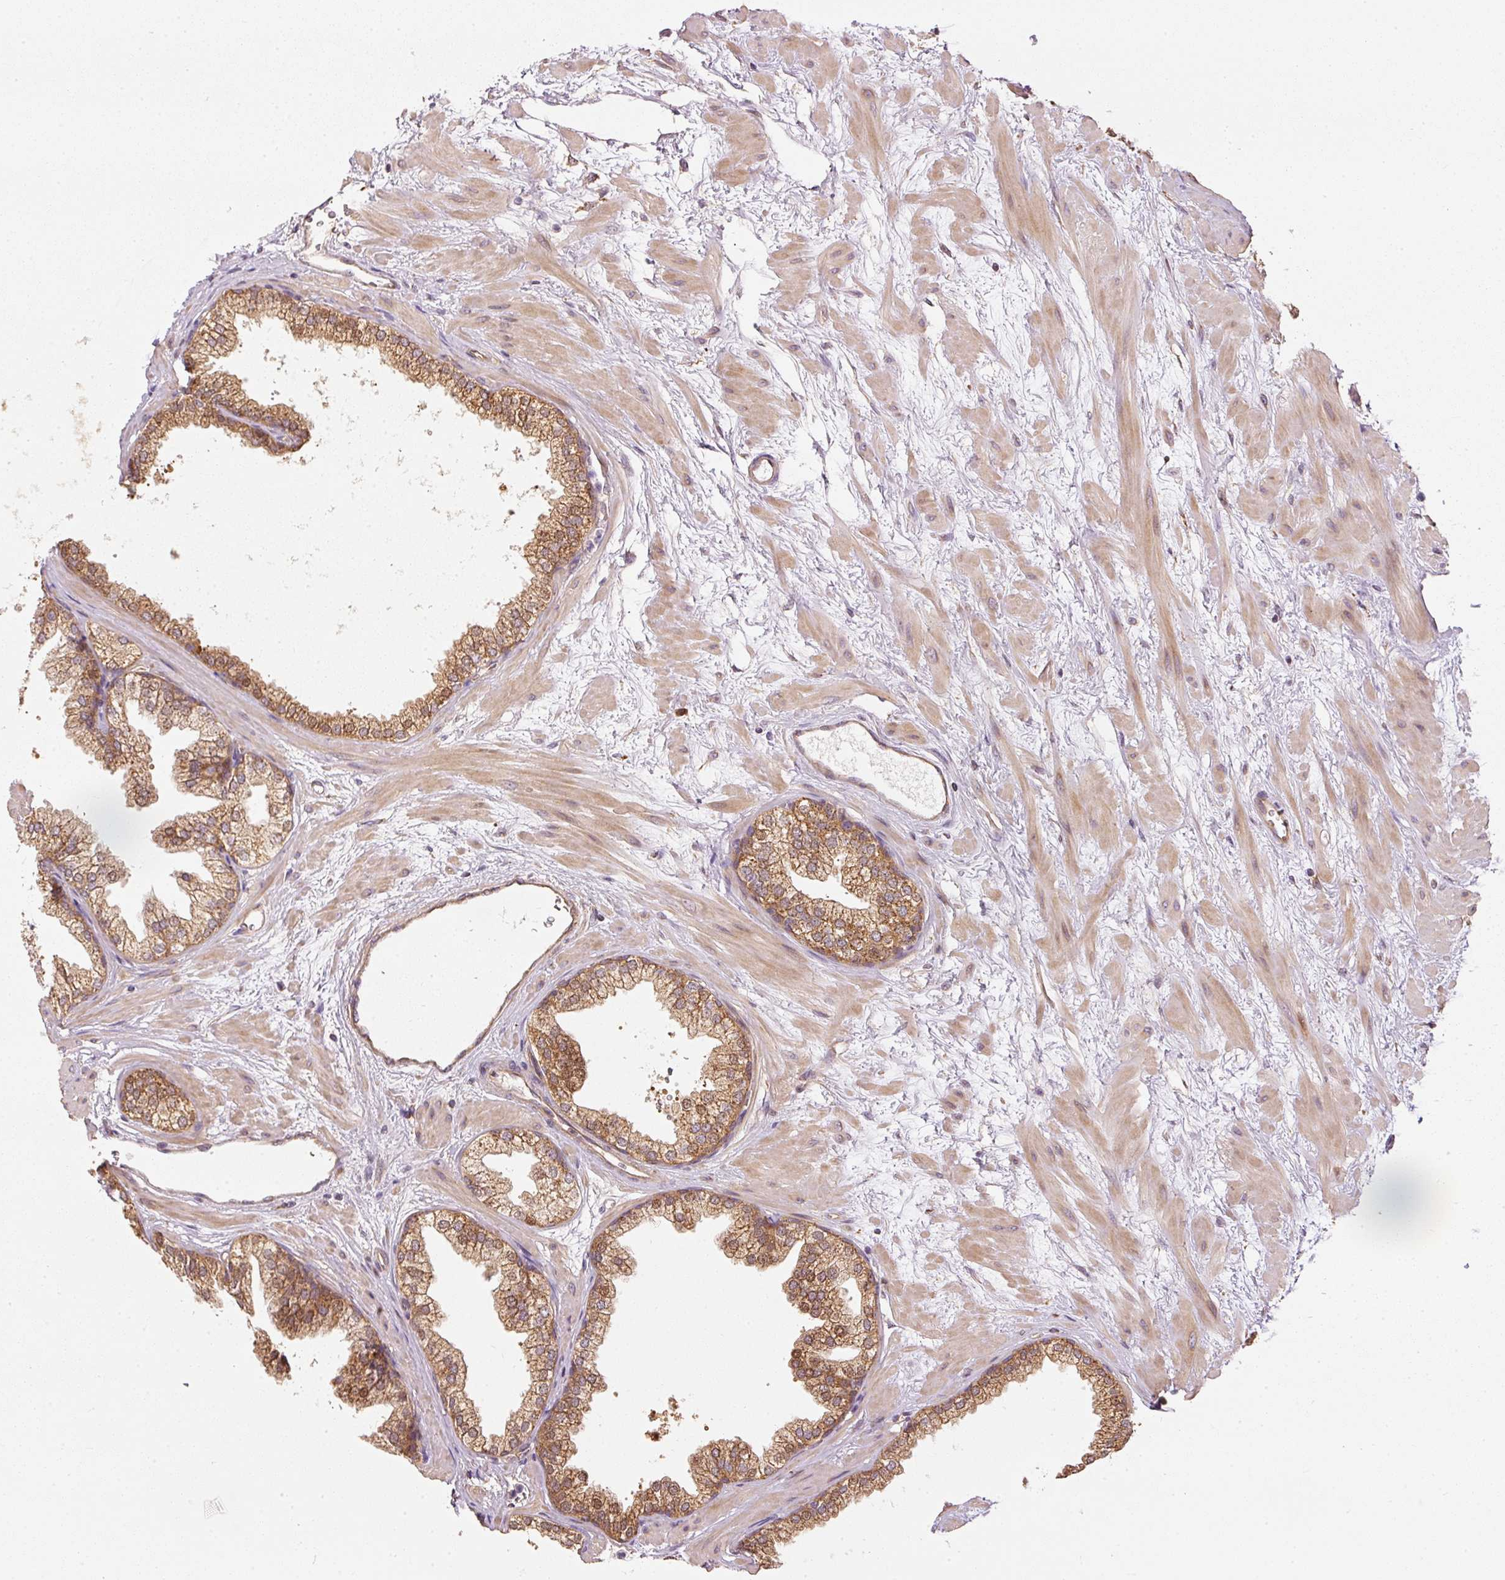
{"staining": {"intensity": "moderate", "quantity": ">75%", "location": "cytoplasmic/membranous,nuclear"}, "tissue": "prostate", "cell_type": "Glandular cells", "image_type": "normal", "snomed": [{"axis": "morphology", "description": "Normal tissue, NOS"}, {"axis": "topography", "description": "Prostate"}], "caption": "Immunohistochemistry (IHC) of normal prostate reveals medium levels of moderate cytoplasmic/membranous,nuclear positivity in approximately >75% of glandular cells. The staining is performed using DAB brown chromogen to label protein expression. The nuclei are counter-stained blue using hematoxylin.", "gene": "MTHFD1L", "patient": {"sex": "male", "age": 37}}